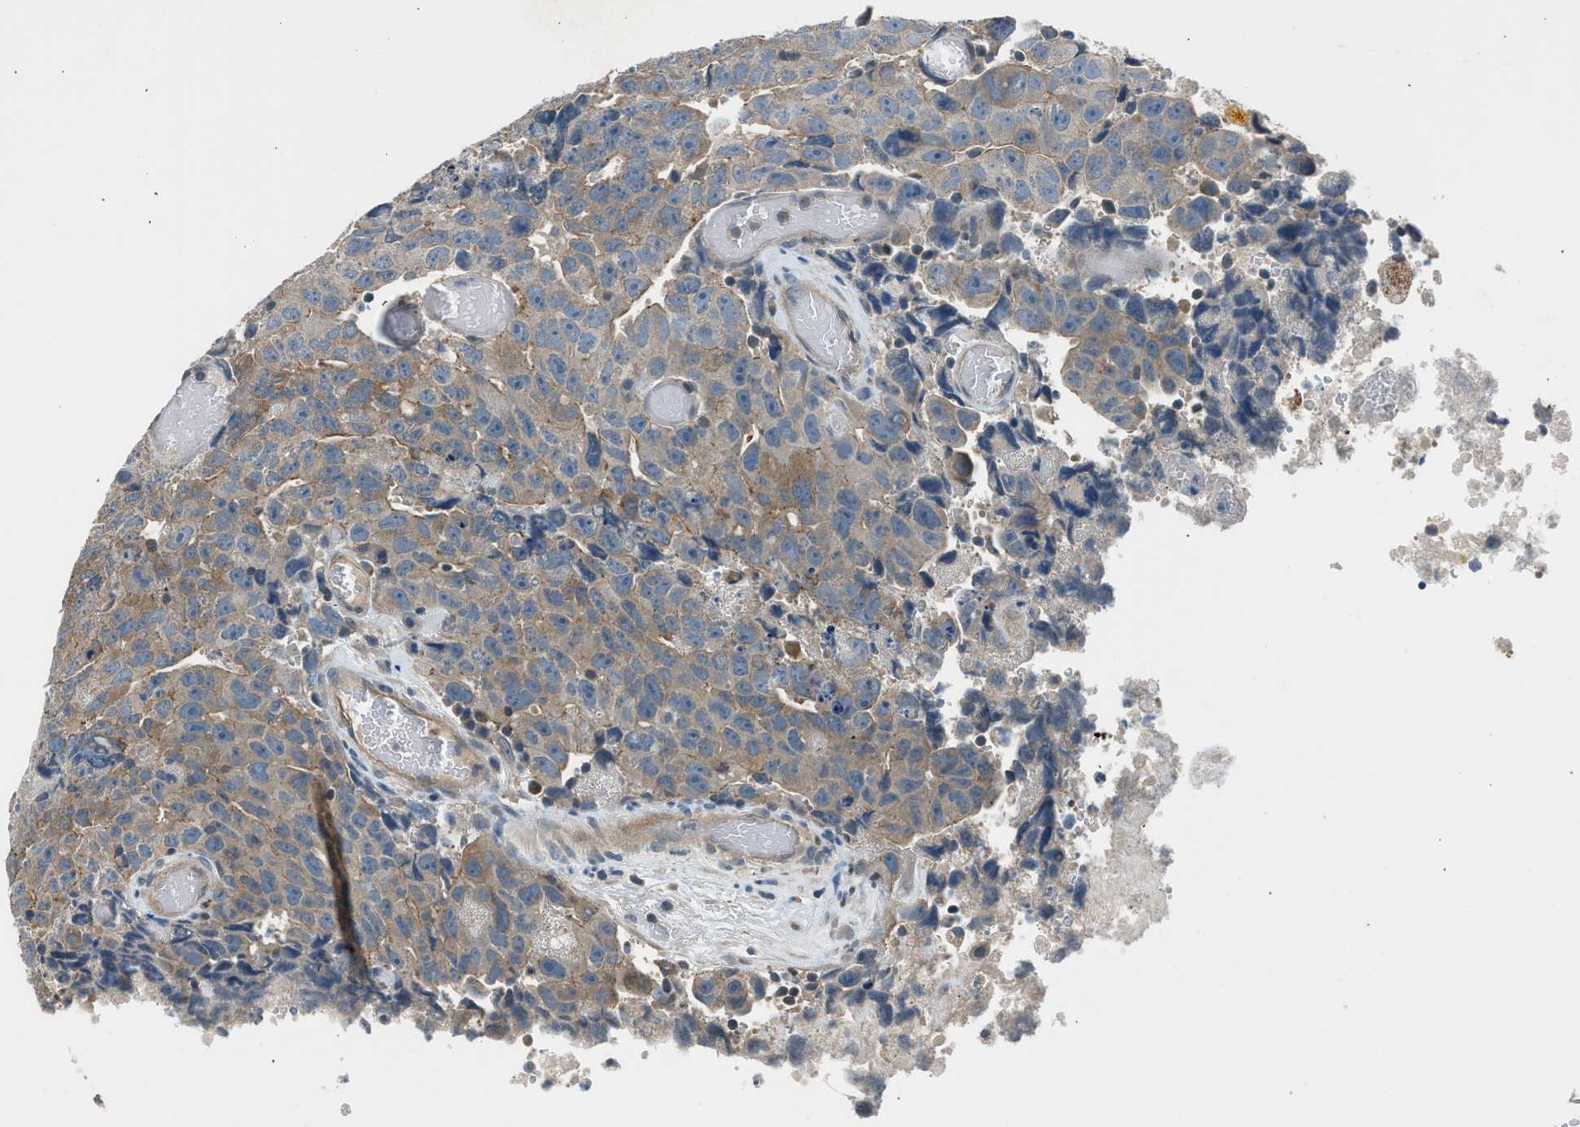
{"staining": {"intensity": "moderate", "quantity": ">75%", "location": "cytoplasmic/membranous"}, "tissue": "testis cancer", "cell_type": "Tumor cells", "image_type": "cancer", "snomed": [{"axis": "morphology", "description": "Necrosis, NOS"}, {"axis": "morphology", "description": "Carcinoma, Embryonal, NOS"}, {"axis": "topography", "description": "Testis"}], "caption": "This is a histology image of IHC staining of testis embryonal carcinoma, which shows moderate staining in the cytoplasmic/membranous of tumor cells.", "gene": "LMLN", "patient": {"sex": "male", "age": 19}}